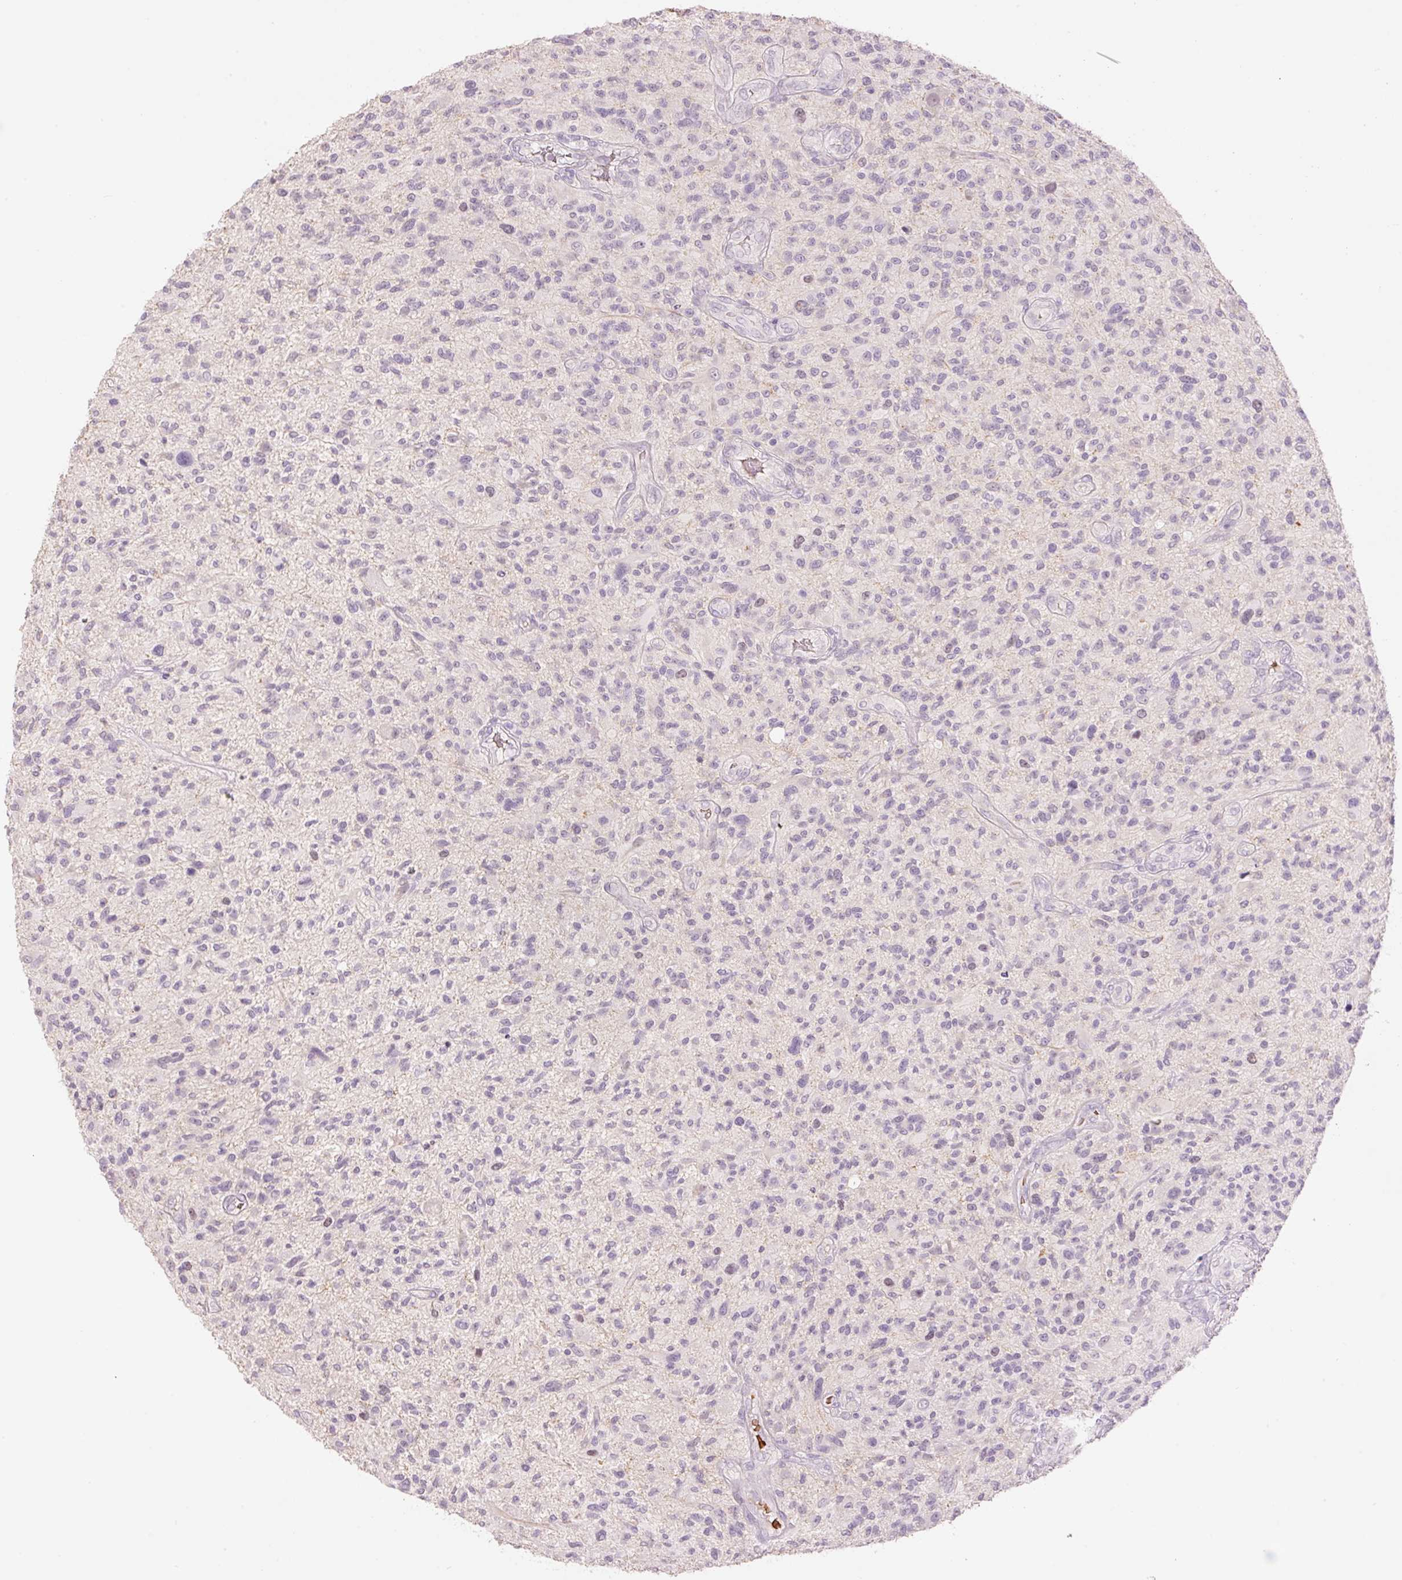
{"staining": {"intensity": "negative", "quantity": "none", "location": "none"}, "tissue": "glioma", "cell_type": "Tumor cells", "image_type": "cancer", "snomed": [{"axis": "morphology", "description": "Glioma, malignant, High grade"}, {"axis": "topography", "description": "Brain"}], "caption": "Immunohistochemical staining of human glioma reveals no significant expression in tumor cells.", "gene": "LY6G6D", "patient": {"sex": "male", "age": 47}}